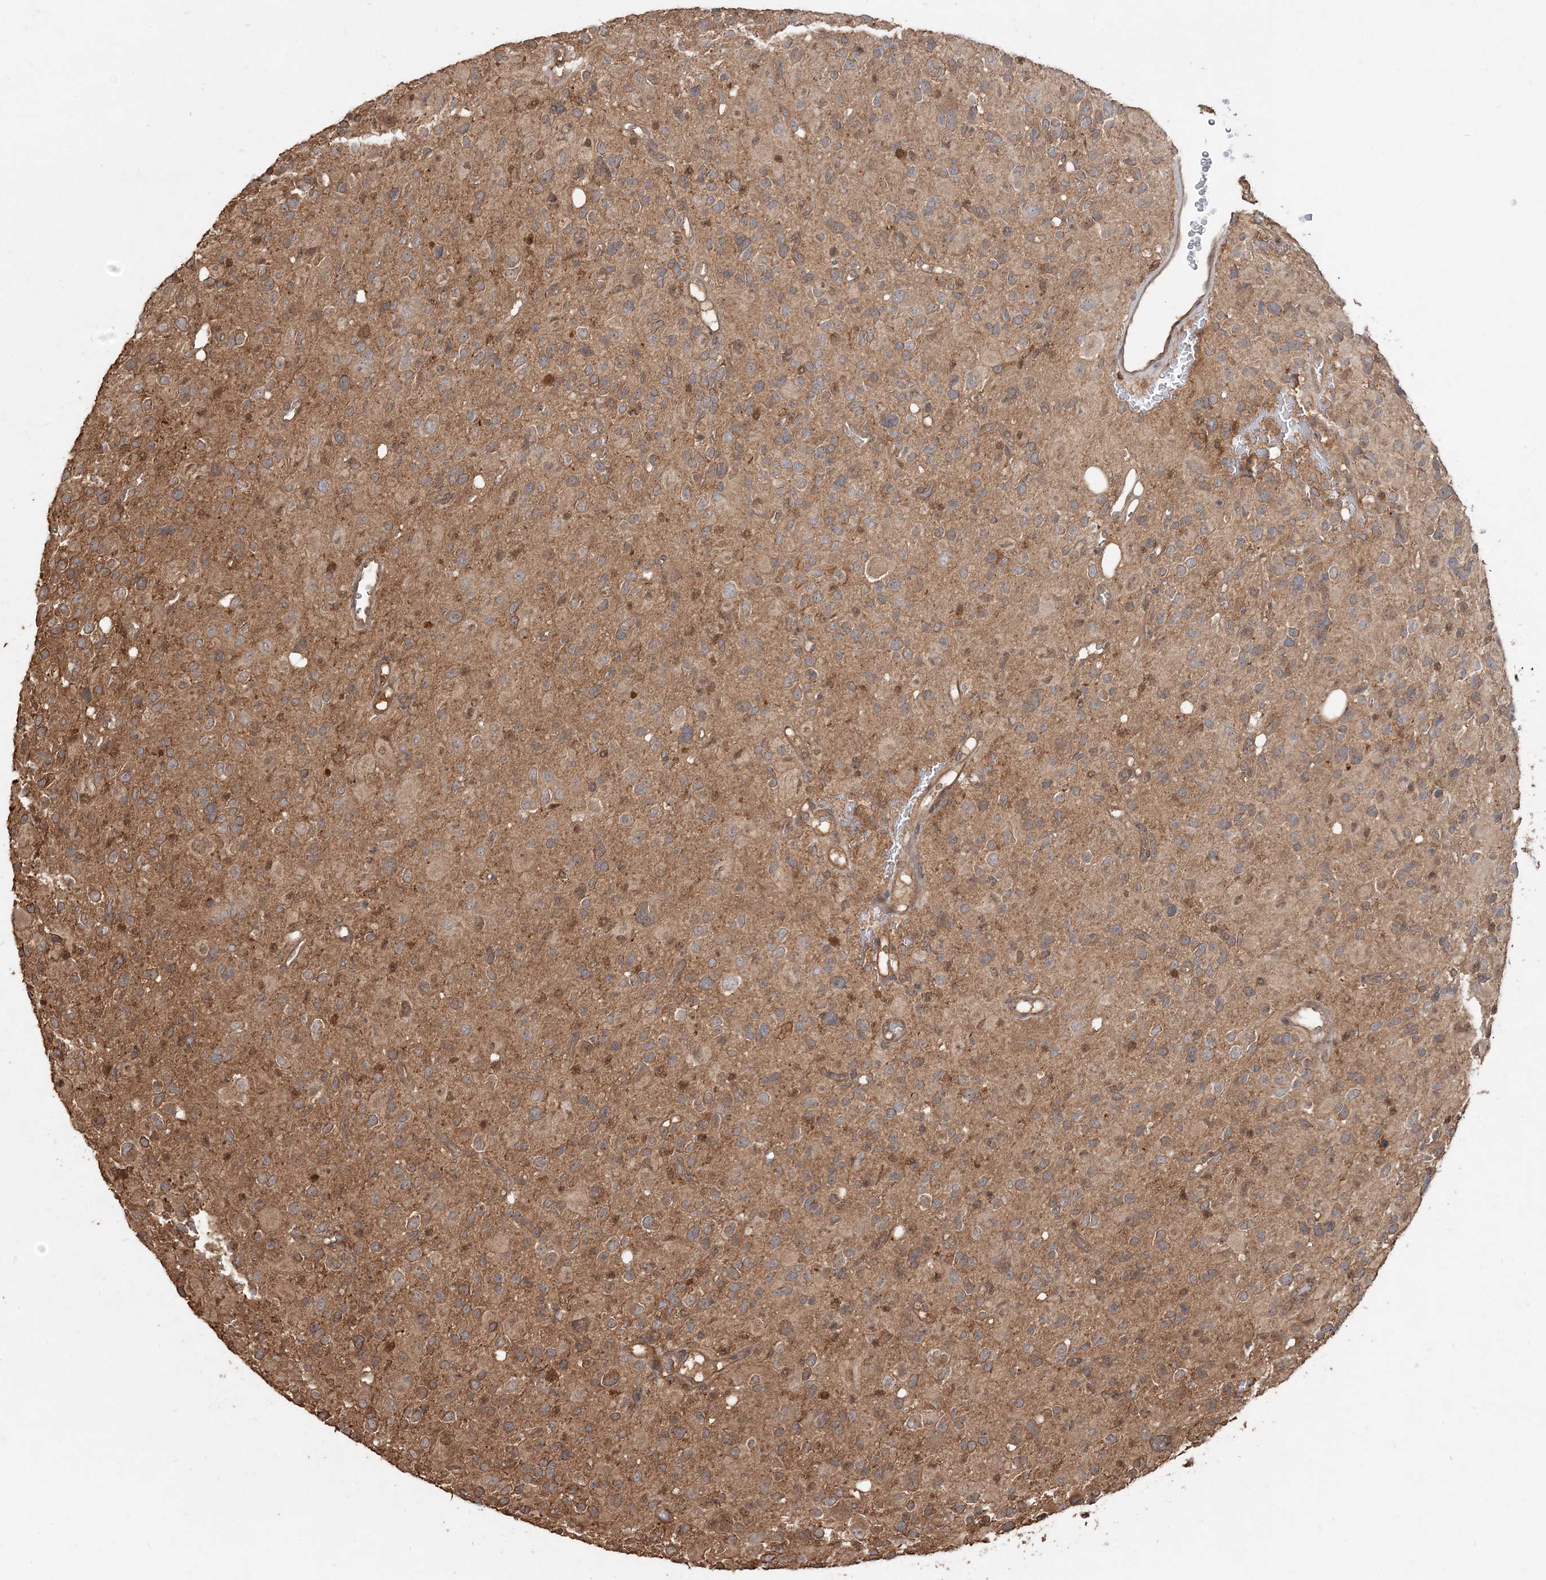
{"staining": {"intensity": "moderate", "quantity": ">75%", "location": "cytoplasmic/membranous"}, "tissue": "glioma", "cell_type": "Tumor cells", "image_type": "cancer", "snomed": [{"axis": "morphology", "description": "Glioma, malignant, High grade"}, {"axis": "topography", "description": "Brain"}], "caption": "Protein expression analysis of malignant glioma (high-grade) shows moderate cytoplasmic/membranous staining in about >75% of tumor cells.", "gene": "CAB39", "patient": {"sex": "male", "age": 48}}